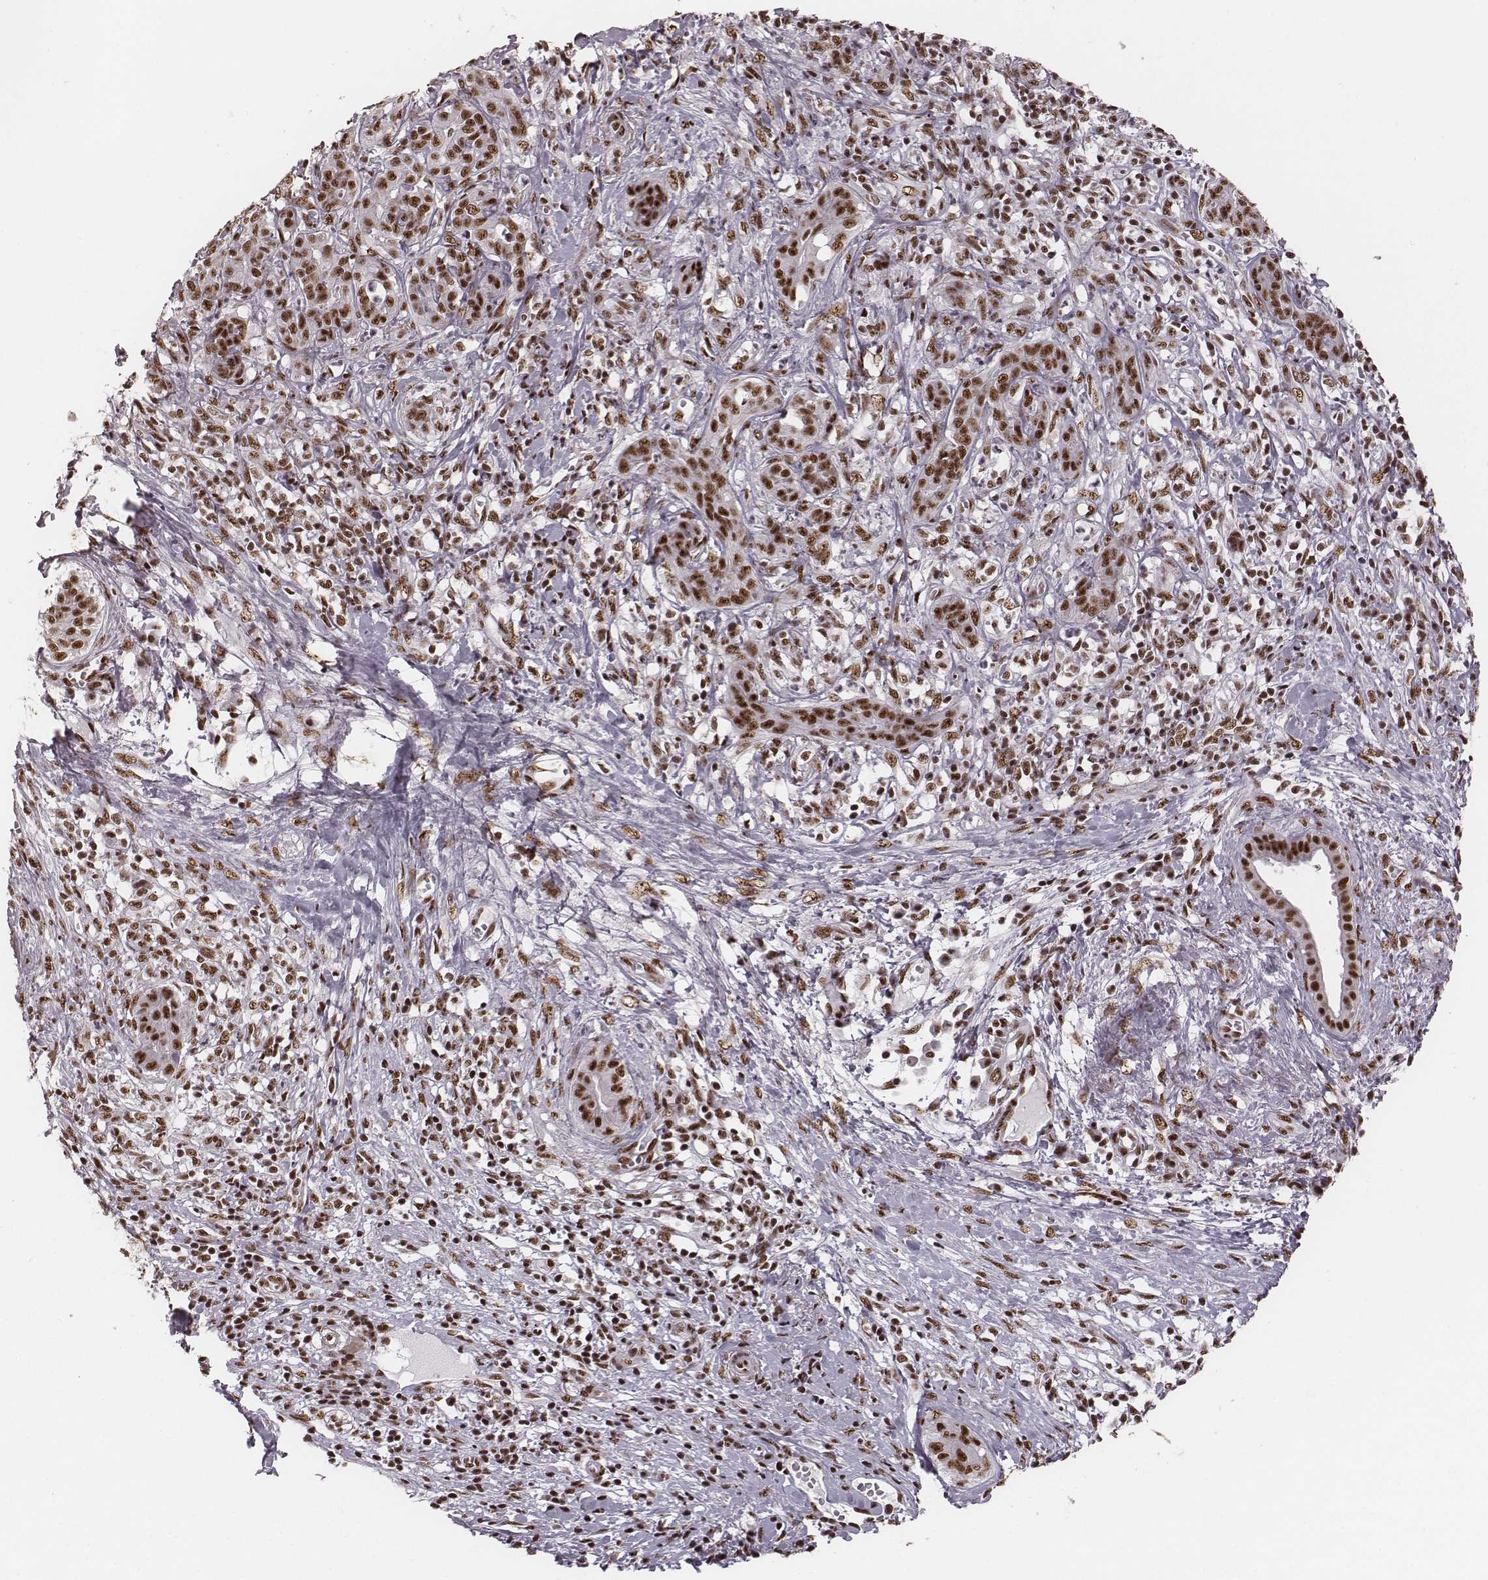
{"staining": {"intensity": "strong", "quantity": ">75%", "location": "nuclear"}, "tissue": "pancreatic cancer", "cell_type": "Tumor cells", "image_type": "cancer", "snomed": [{"axis": "morphology", "description": "Adenocarcinoma, NOS"}, {"axis": "topography", "description": "Pancreas"}], "caption": "Protein staining displays strong nuclear expression in about >75% of tumor cells in pancreatic cancer (adenocarcinoma).", "gene": "LUC7L", "patient": {"sex": "male", "age": 61}}